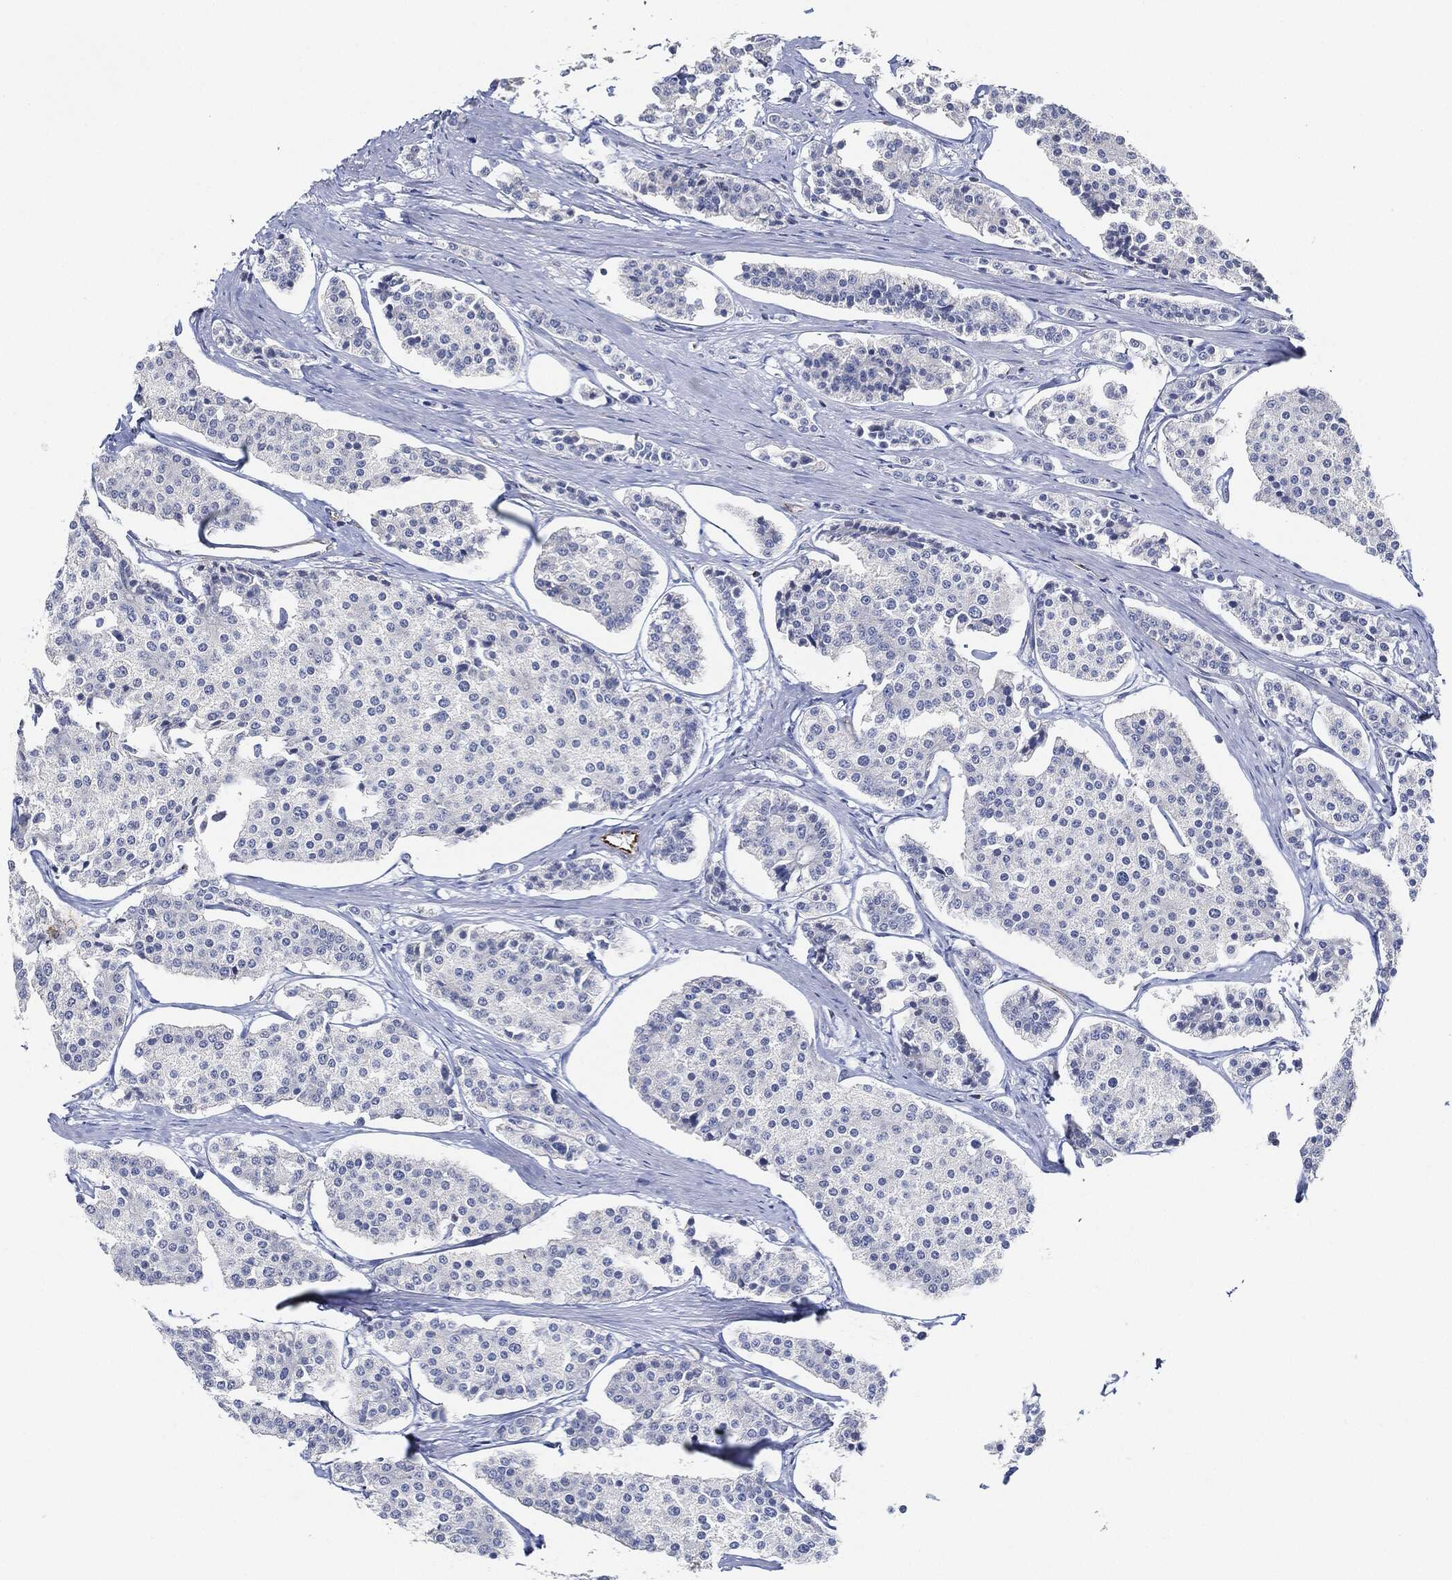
{"staining": {"intensity": "negative", "quantity": "none", "location": "none"}, "tissue": "carcinoid", "cell_type": "Tumor cells", "image_type": "cancer", "snomed": [{"axis": "morphology", "description": "Carcinoid, malignant, NOS"}, {"axis": "topography", "description": "Small intestine"}], "caption": "This is an immunohistochemistry photomicrograph of human carcinoid. There is no expression in tumor cells.", "gene": "THSD1", "patient": {"sex": "female", "age": 65}}